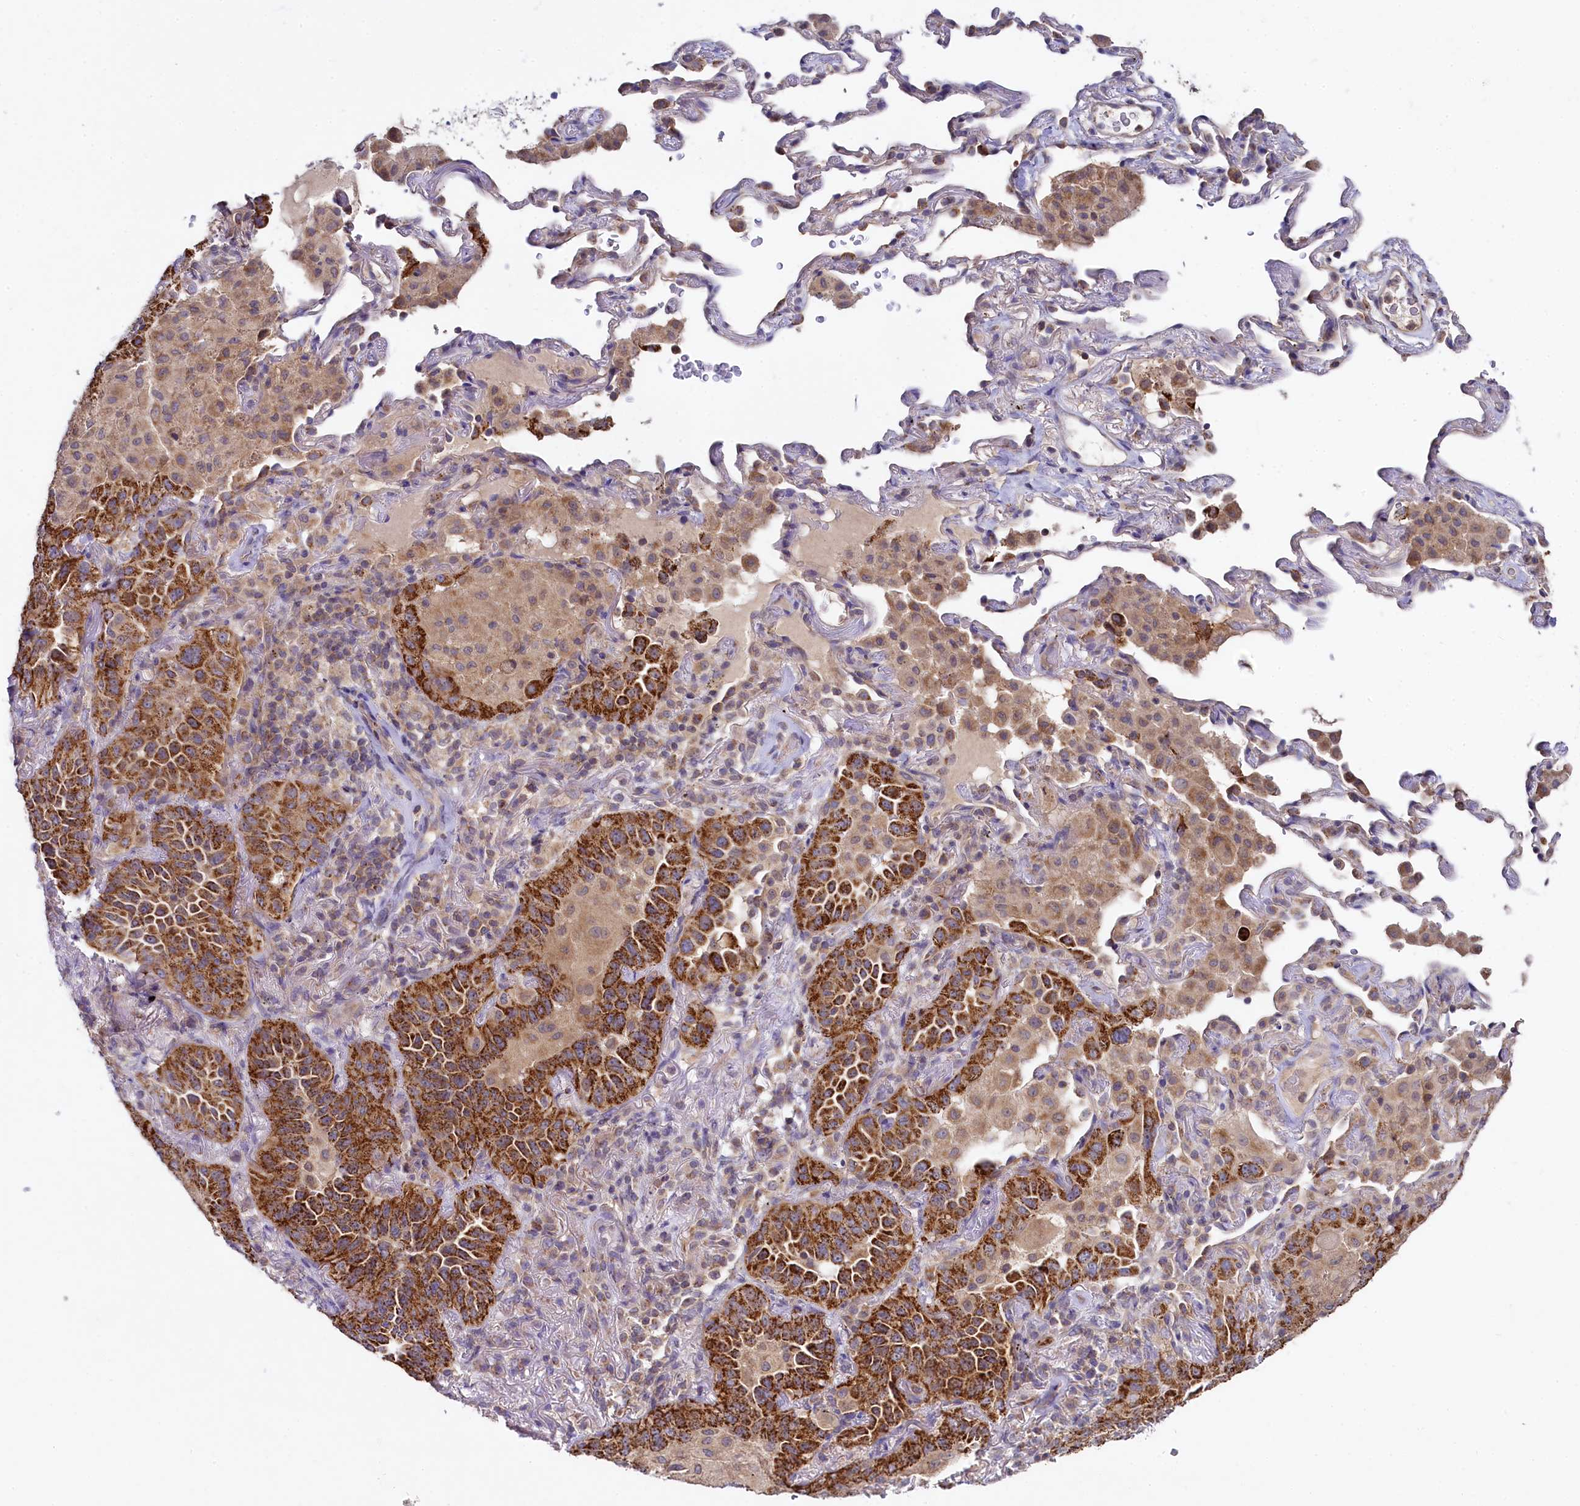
{"staining": {"intensity": "strong", "quantity": ">75%", "location": "cytoplasmic/membranous"}, "tissue": "lung cancer", "cell_type": "Tumor cells", "image_type": "cancer", "snomed": [{"axis": "morphology", "description": "Adenocarcinoma, NOS"}, {"axis": "topography", "description": "Lung"}], "caption": "IHC (DAB) staining of human lung adenocarcinoma demonstrates strong cytoplasmic/membranous protein expression in about >75% of tumor cells. (DAB (3,3'-diaminobenzidine) IHC, brown staining for protein, blue staining for nuclei).", "gene": "MRPL57", "patient": {"sex": "female", "age": 69}}